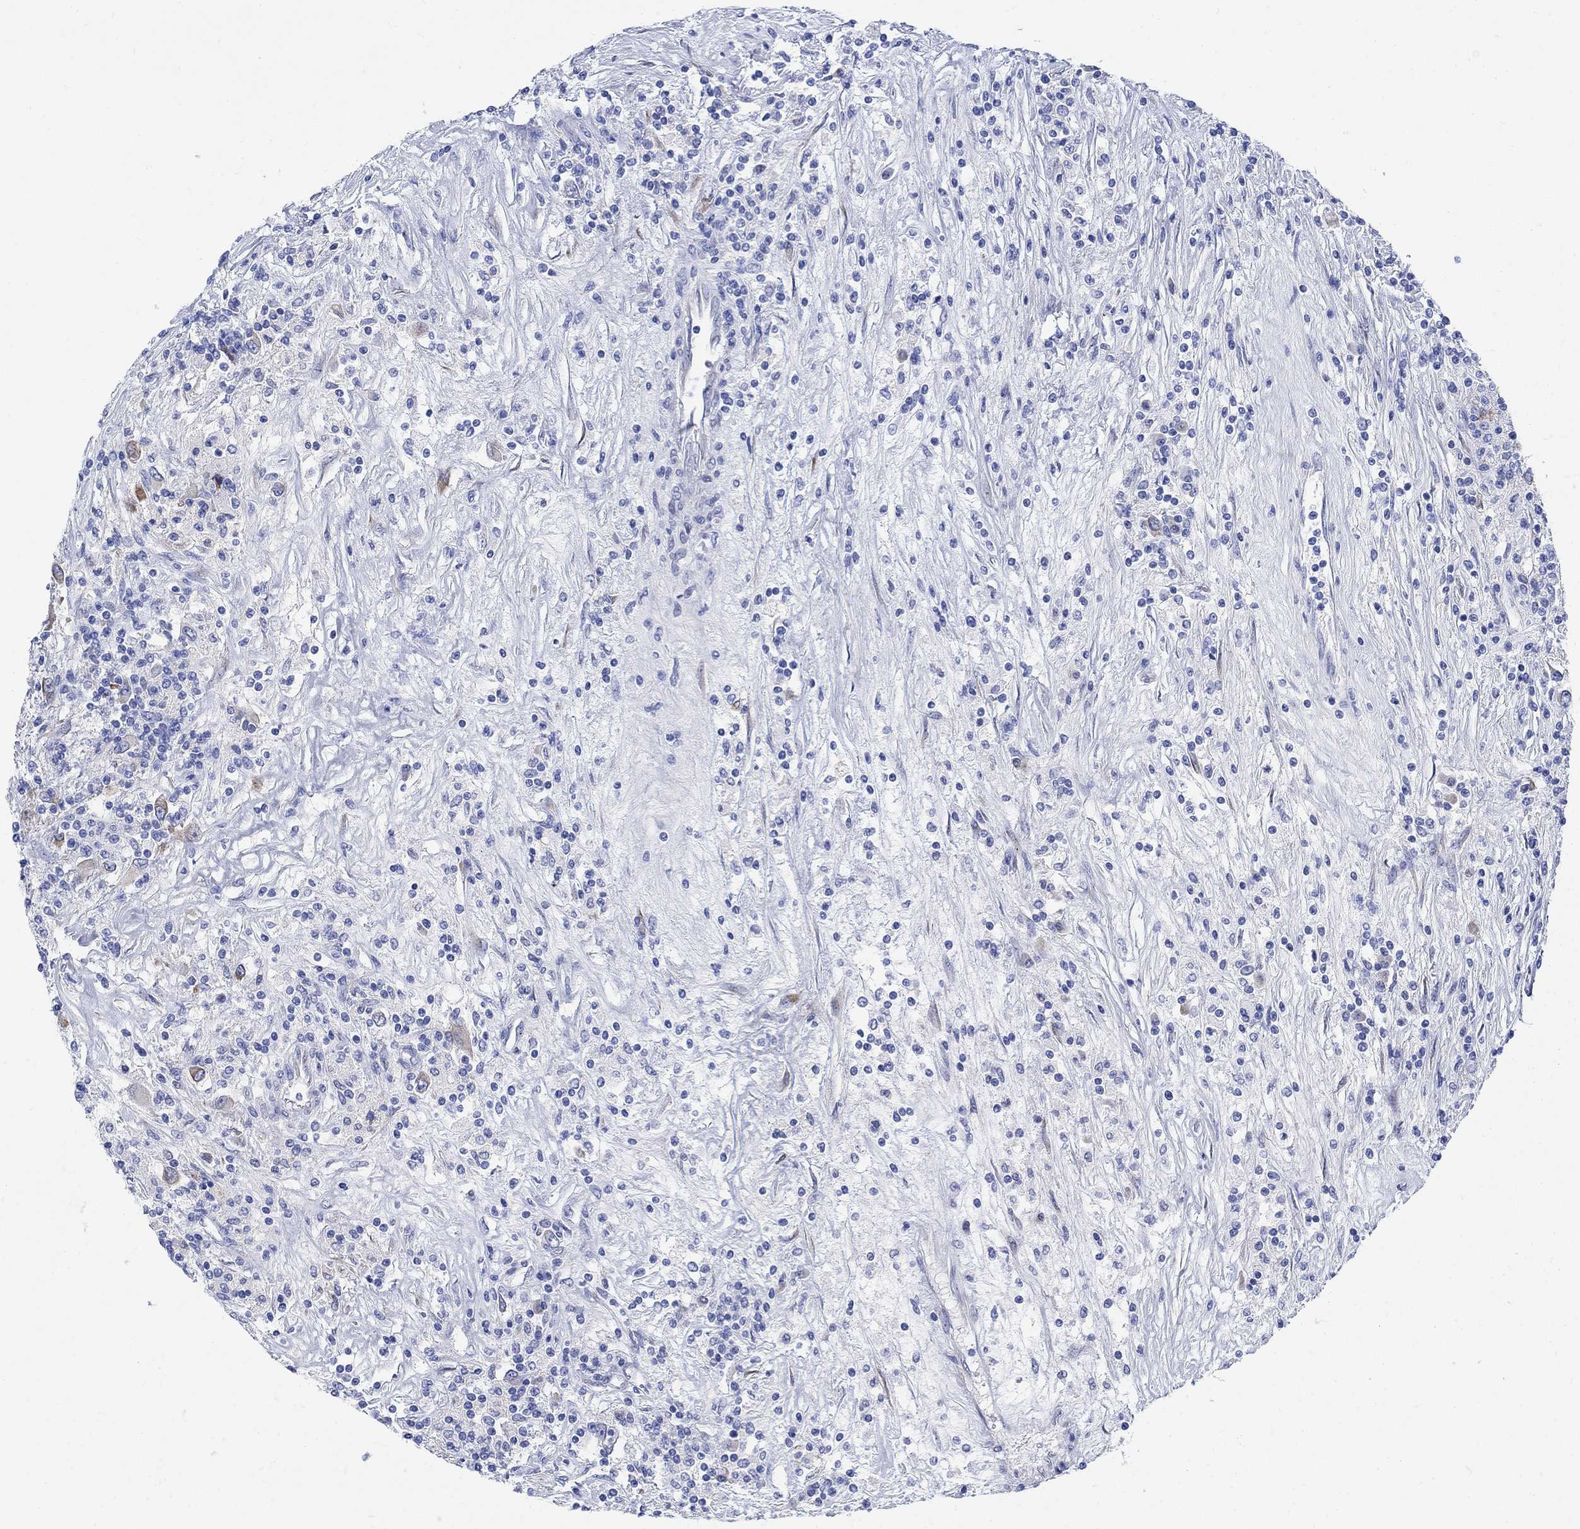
{"staining": {"intensity": "moderate", "quantity": "<25%", "location": "cytoplasmic/membranous"}, "tissue": "renal cancer", "cell_type": "Tumor cells", "image_type": "cancer", "snomed": [{"axis": "morphology", "description": "Adenocarcinoma, NOS"}, {"axis": "topography", "description": "Kidney"}], "caption": "Human renal cancer stained with a protein marker displays moderate staining in tumor cells.", "gene": "MYL1", "patient": {"sex": "female", "age": 67}}